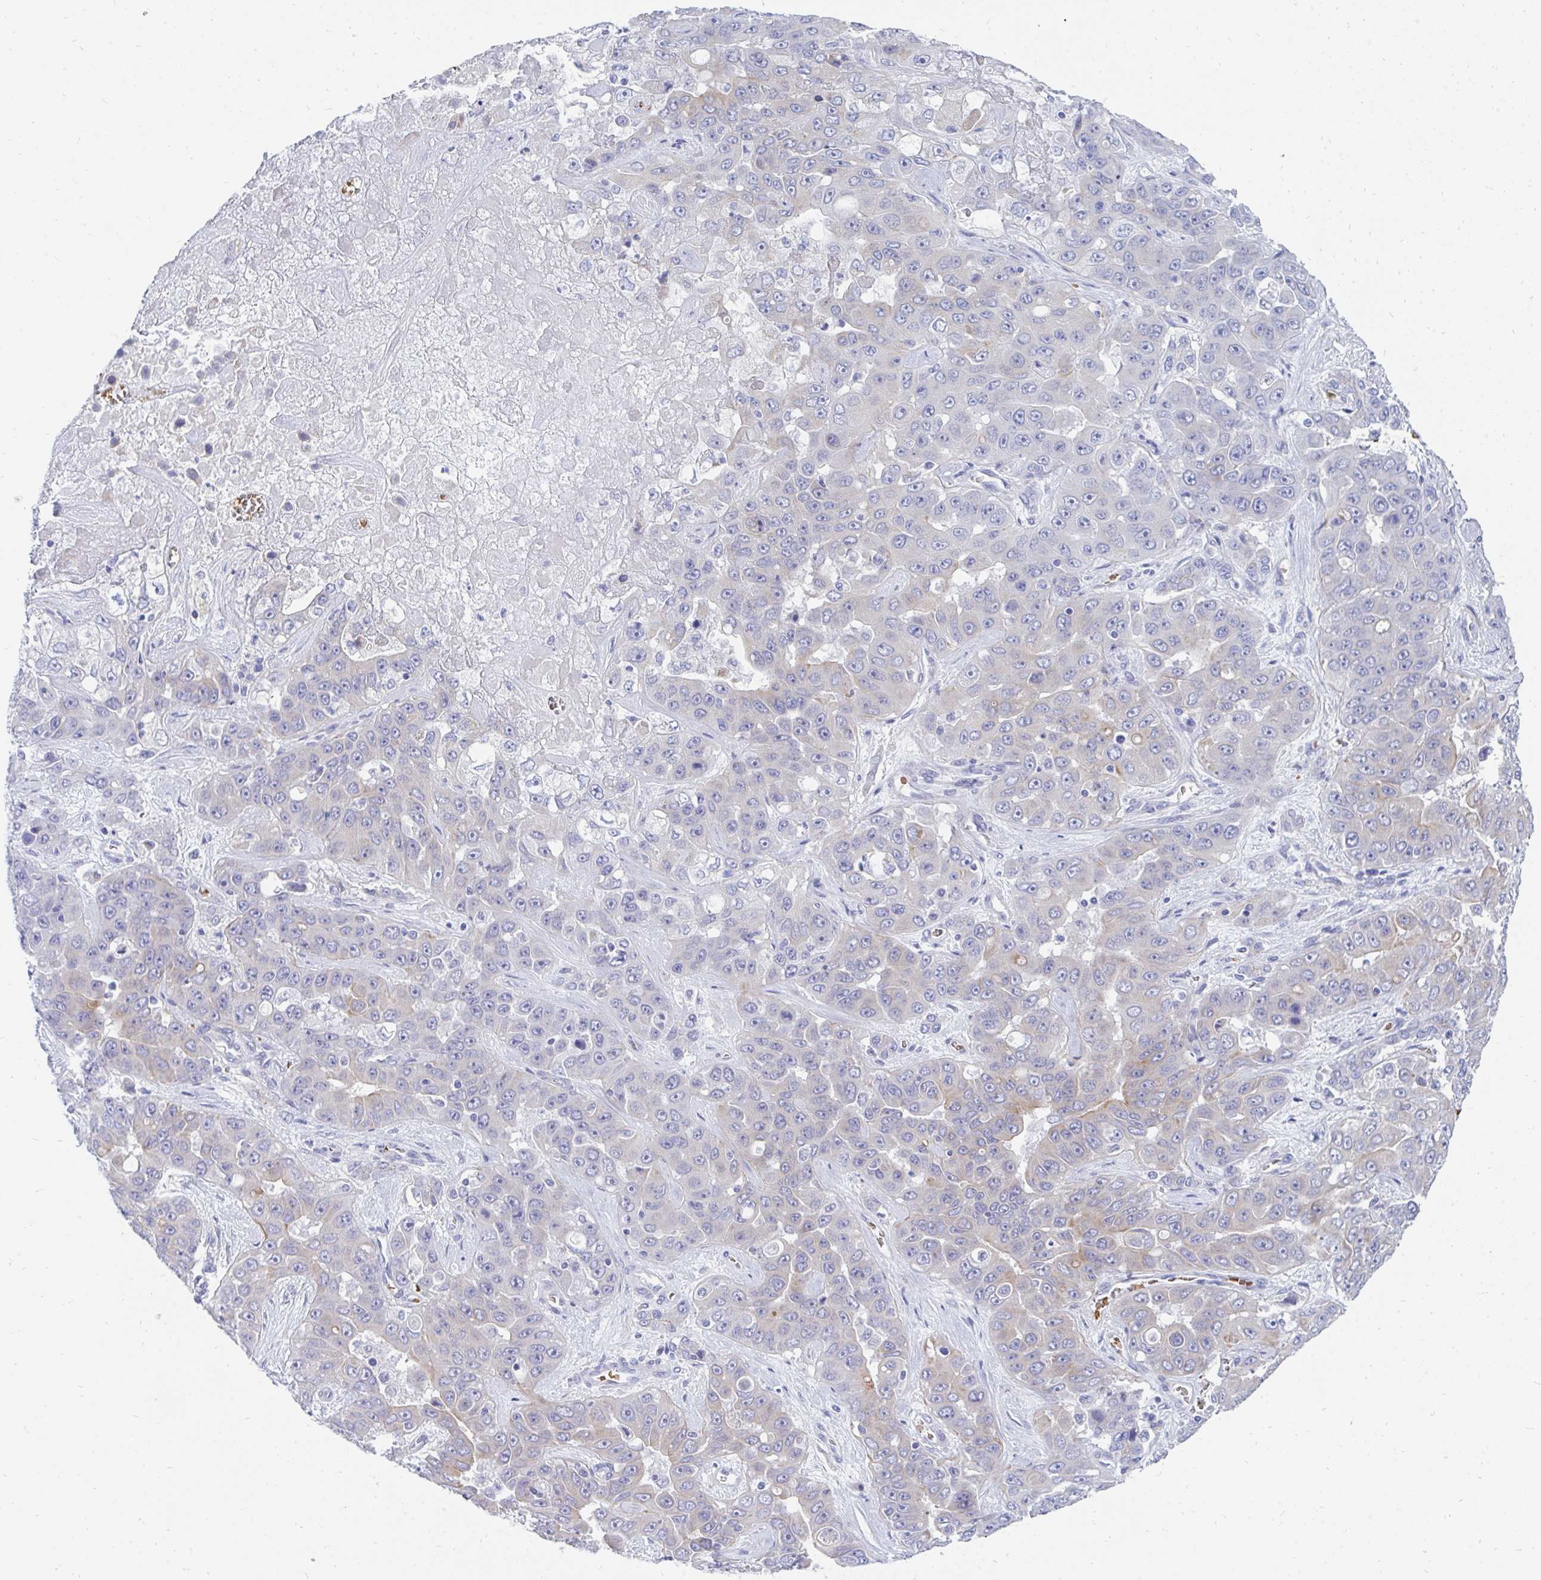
{"staining": {"intensity": "negative", "quantity": "none", "location": "none"}, "tissue": "liver cancer", "cell_type": "Tumor cells", "image_type": "cancer", "snomed": [{"axis": "morphology", "description": "Cholangiocarcinoma"}, {"axis": "topography", "description": "Liver"}], "caption": "DAB (3,3'-diaminobenzidine) immunohistochemical staining of human cholangiocarcinoma (liver) reveals no significant staining in tumor cells.", "gene": "MROH2B", "patient": {"sex": "female", "age": 52}}